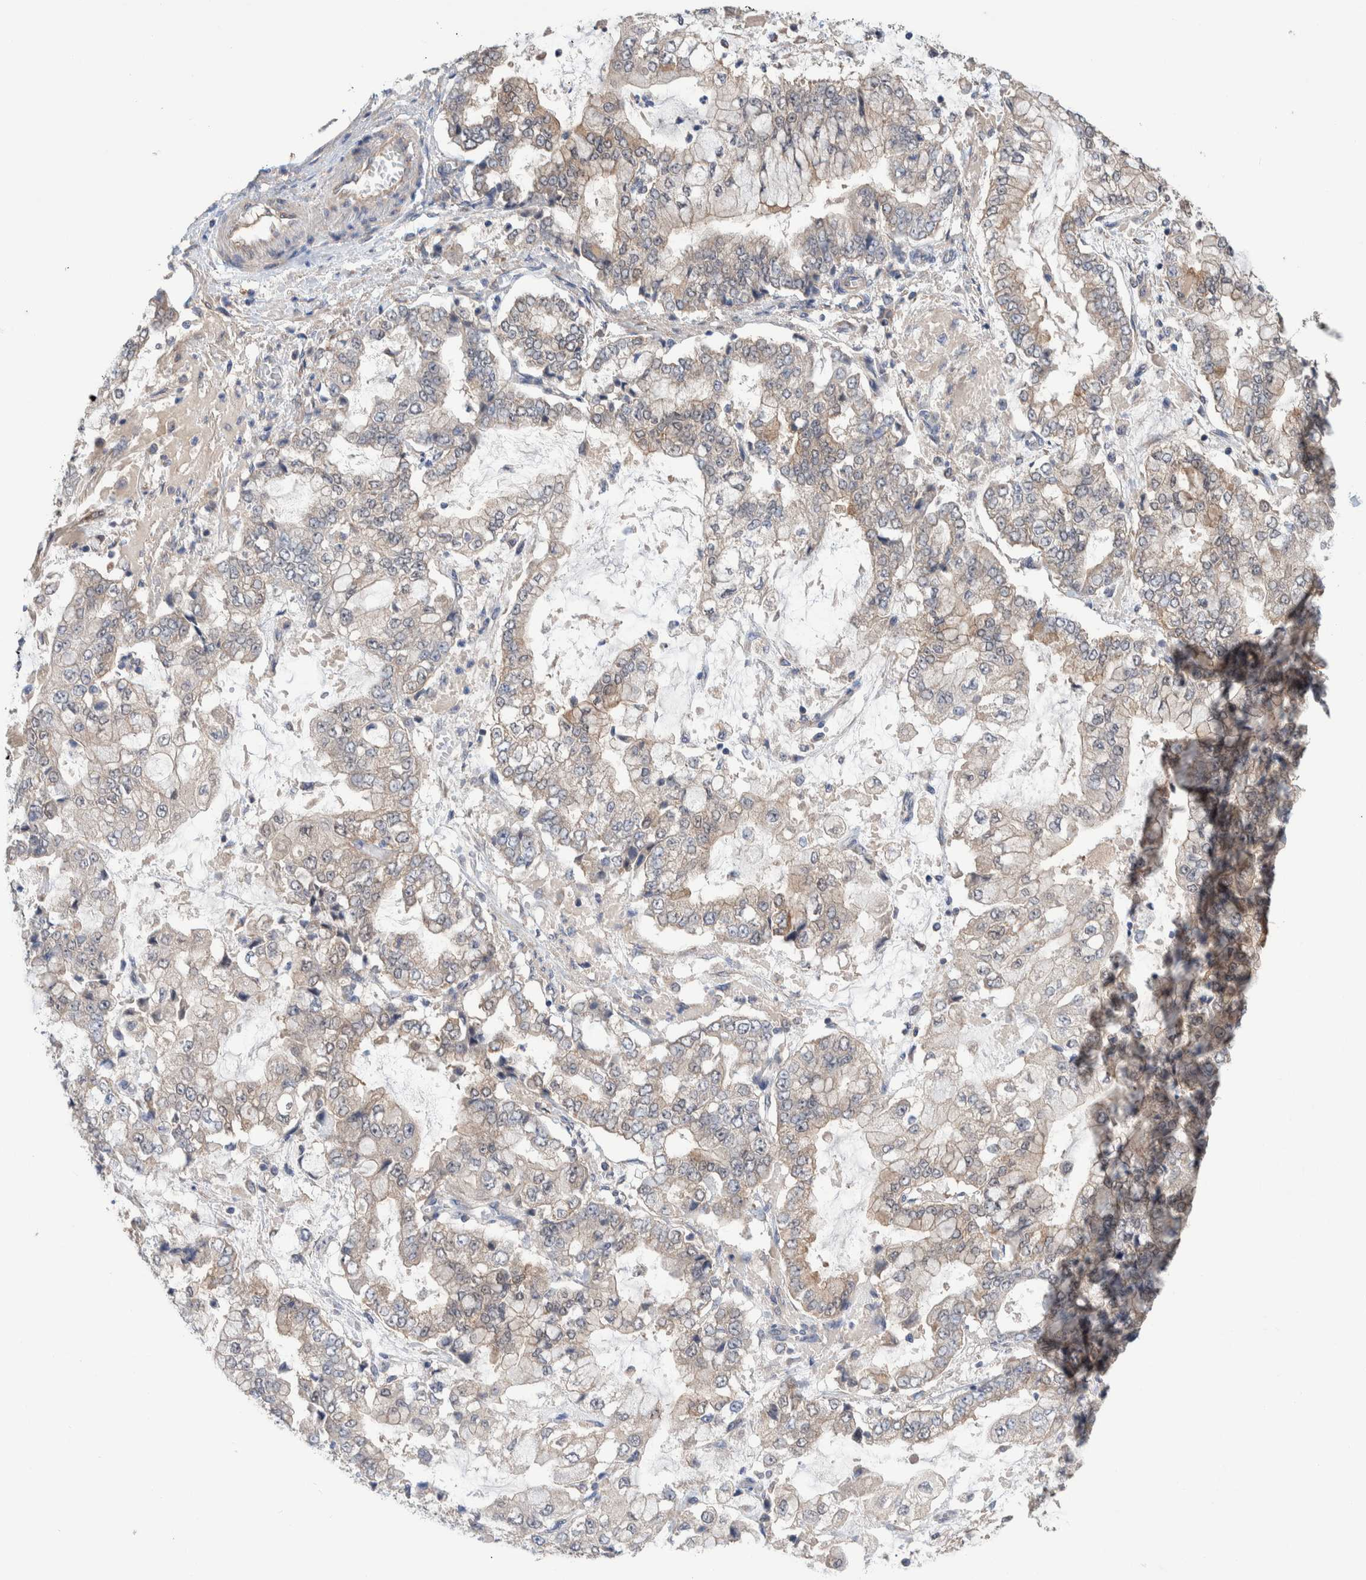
{"staining": {"intensity": "weak", "quantity": "25%-75%", "location": "cytoplasmic/membranous"}, "tissue": "stomach cancer", "cell_type": "Tumor cells", "image_type": "cancer", "snomed": [{"axis": "morphology", "description": "Adenocarcinoma, NOS"}, {"axis": "topography", "description": "Stomach"}], "caption": "This is a histology image of immunohistochemistry (IHC) staining of stomach adenocarcinoma, which shows weak staining in the cytoplasmic/membranous of tumor cells.", "gene": "PLPBP", "patient": {"sex": "male", "age": 76}}